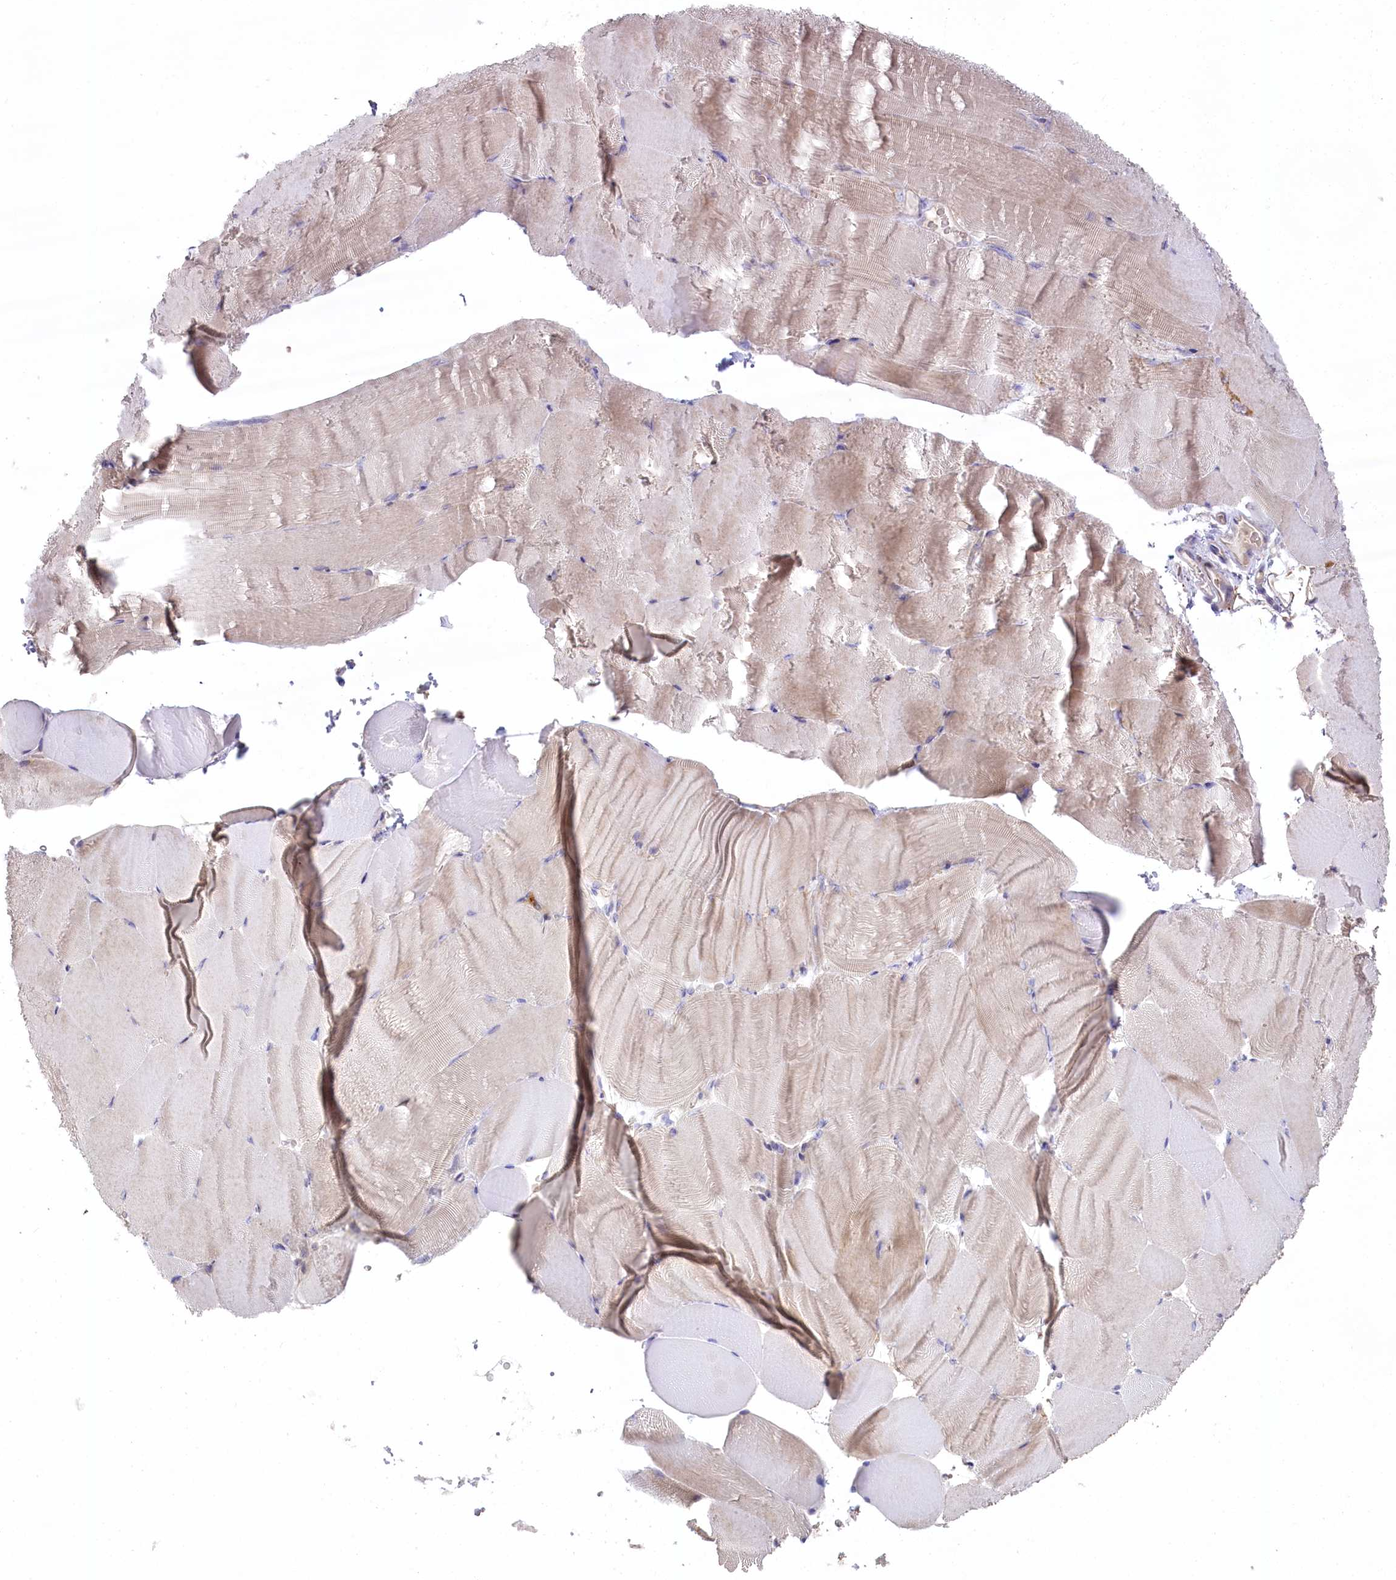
{"staining": {"intensity": "weak", "quantity": "<25%", "location": "cytoplasmic/membranous"}, "tissue": "skeletal muscle", "cell_type": "Myocytes", "image_type": "normal", "snomed": [{"axis": "morphology", "description": "Normal tissue, NOS"}, {"axis": "topography", "description": "Skeletal muscle"}, {"axis": "topography", "description": "Parathyroid gland"}], "caption": "Image shows no significant protein expression in myocytes of normal skeletal muscle.", "gene": "SLC6A11", "patient": {"sex": "female", "age": 37}}